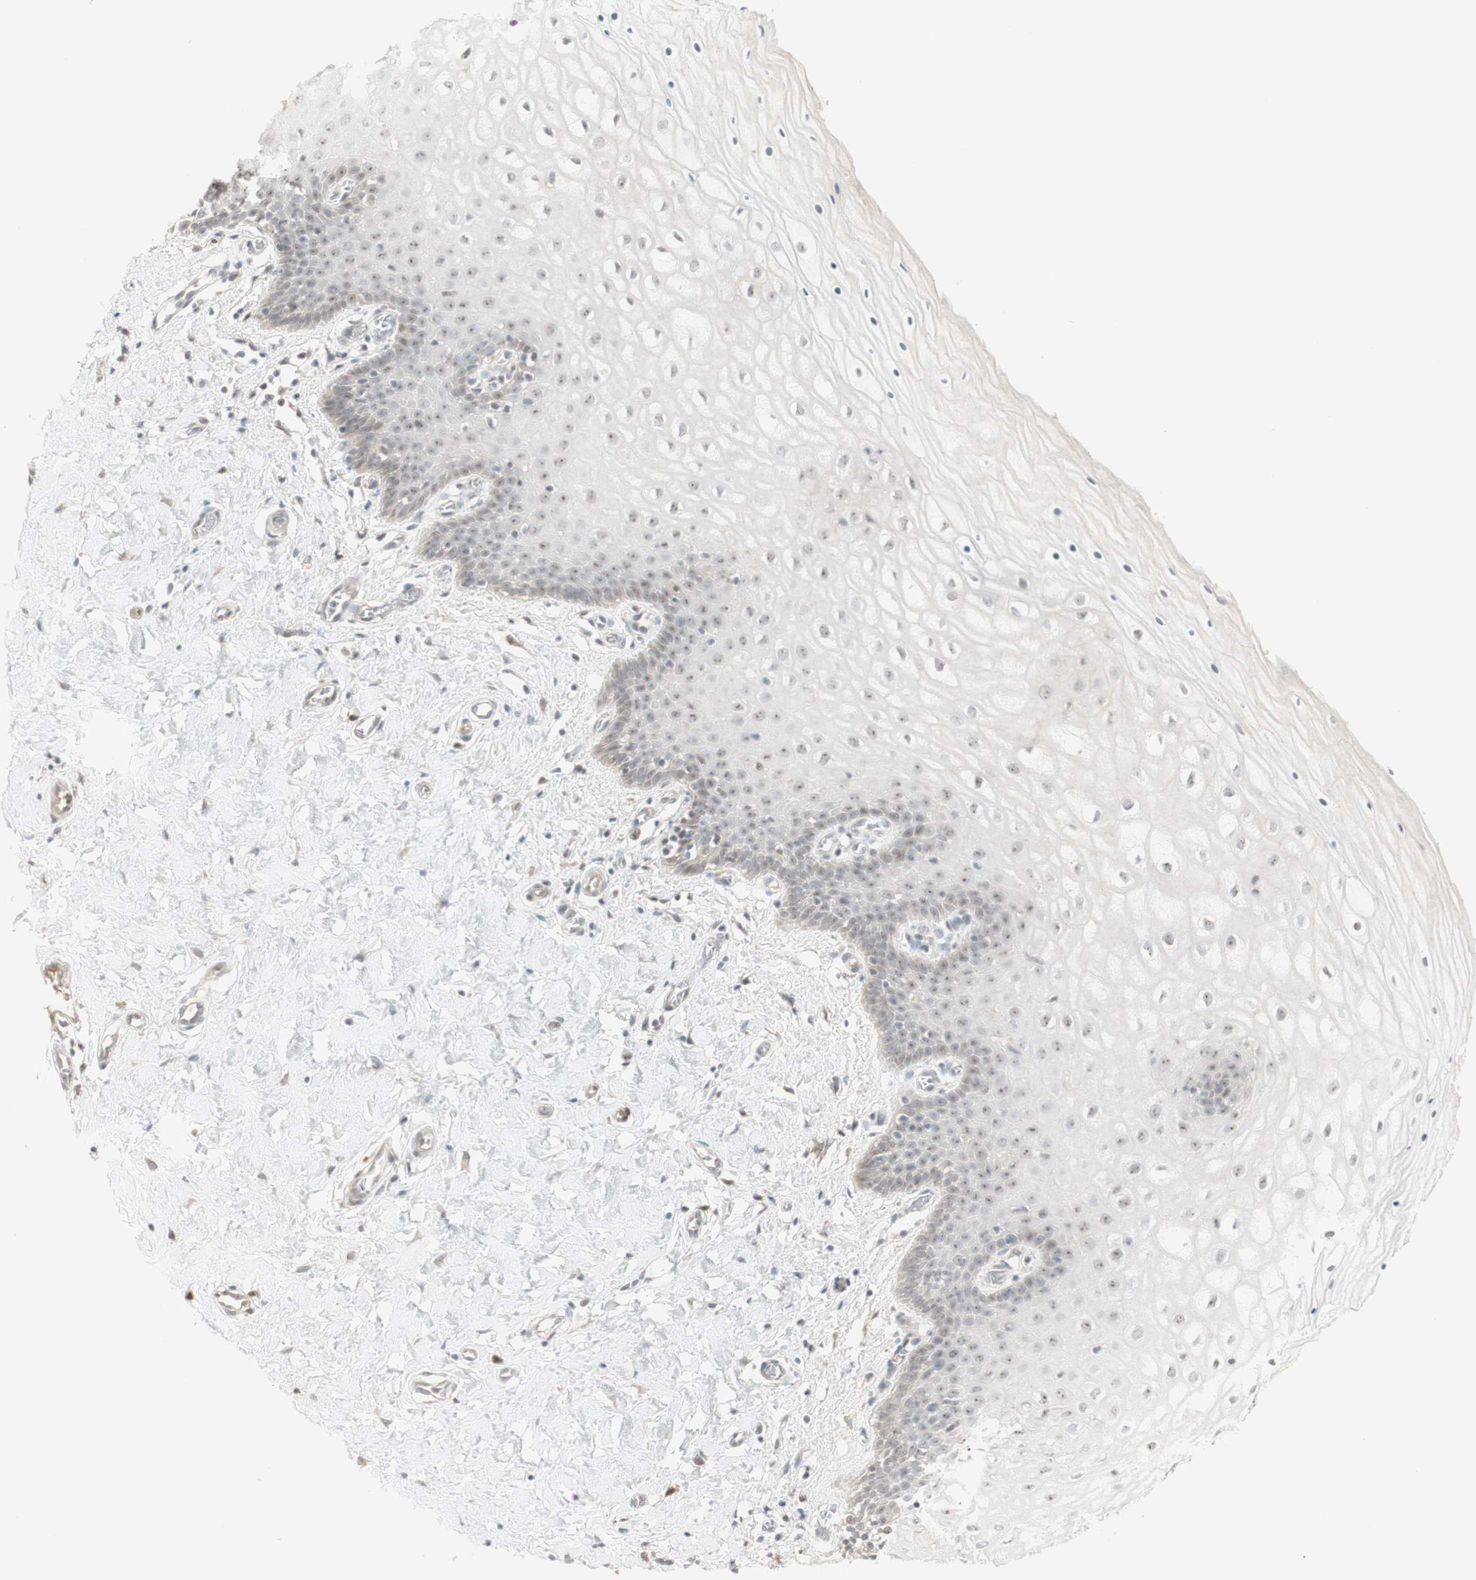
{"staining": {"intensity": "negative", "quantity": "none", "location": "none"}, "tissue": "cervix", "cell_type": "Glandular cells", "image_type": "normal", "snomed": [{"axis": "morphology", "description": "Normal tissue, NOS"}, {"axis": "topography", "description": "Cervix"}], "caption": "Immunohistochemistry histopathology image of normal cervix stained for a protein (brown), which exhibits no expression in glandular cells.", "gene": "PLCD4", "patient": {"sex": "female", "age": 55}}